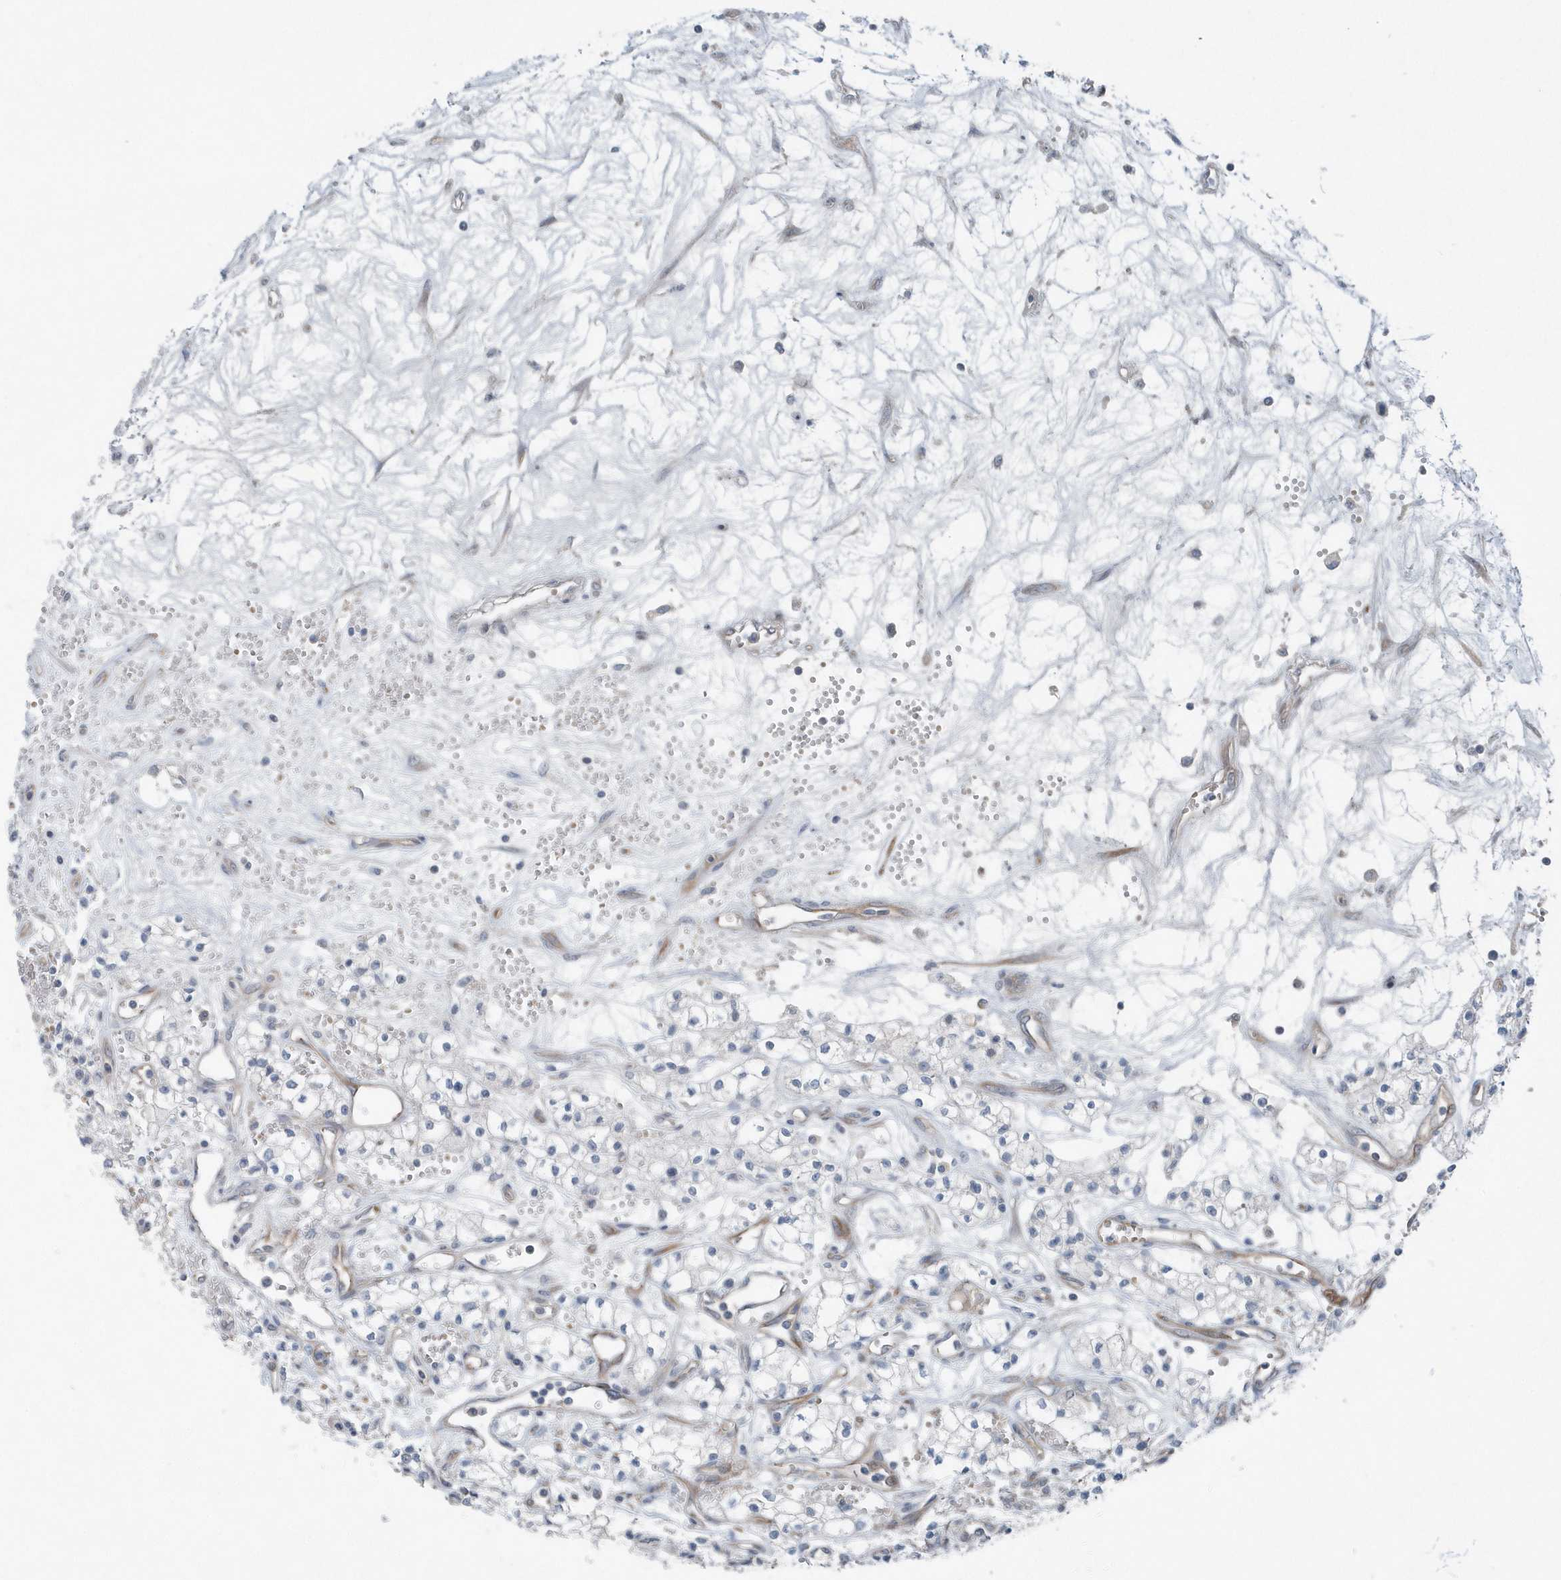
{"staining": {"intensity": "negative", "quantity": "none", "location": "none"}, "tissue": "renal cancer", "cell_type": "Tumor cells", "image_type": "cancer", "snomed": [{"axis": "morphology", "description": "Adenocarcinoma, NOS"}, {"axis": "topography", "description": "Kidney"}], "caption": "The immunohistochemistry photomicrograph has no significant staining in tumor cells of renal cancer (adenocarcinoma) tissue. The staining is performed using DAB (3,3'-diaminobenzidine) brown chromogen with nuclei counter-stained in using hematoxylin.", "gene": "MCC", "patient": {"sex": "male", "age": 59}}